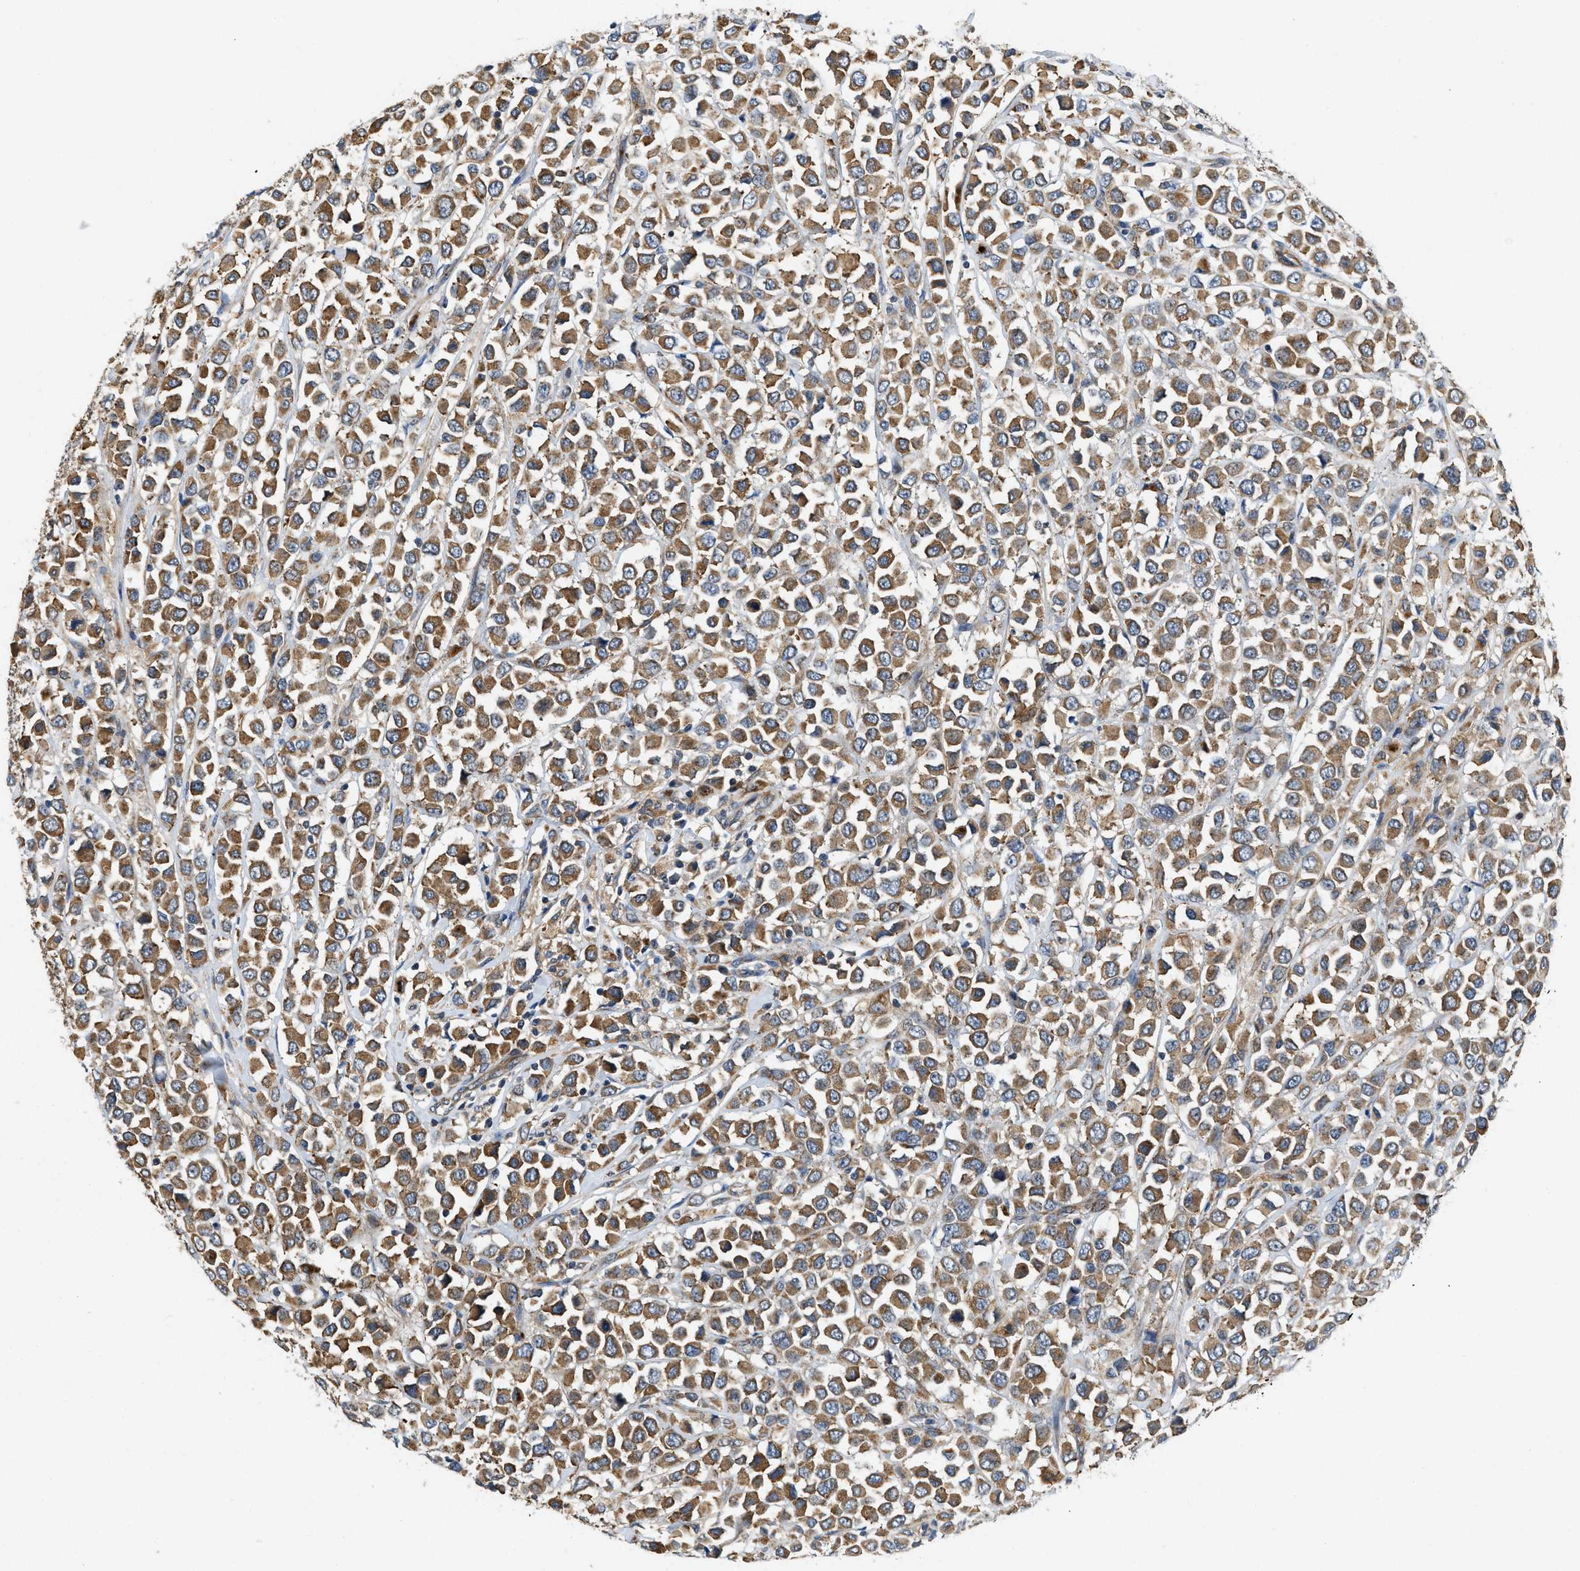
{"staining": {"intensity": "moderate", "quantity": ">75%", "location": "cytoplasmic/membranous"}, "tissue": "breast cancer", "cell_type": "Tumor cells", "image_type": "cancer", "snomed": [{"axis": "morphology", "description": "Duct carcinoma"}, {"axis": "topography", "description": "Breast"}], "caption": "A brown stain shows moderate cytoplasmic/membranous positivity of a protein in breast intraductal carcinoma tumor cells. The protein is shown in brown color, while the nuclei are stained blue.", "gene": "ZNF599", "patient": {"sex": "female", "age": 61}}